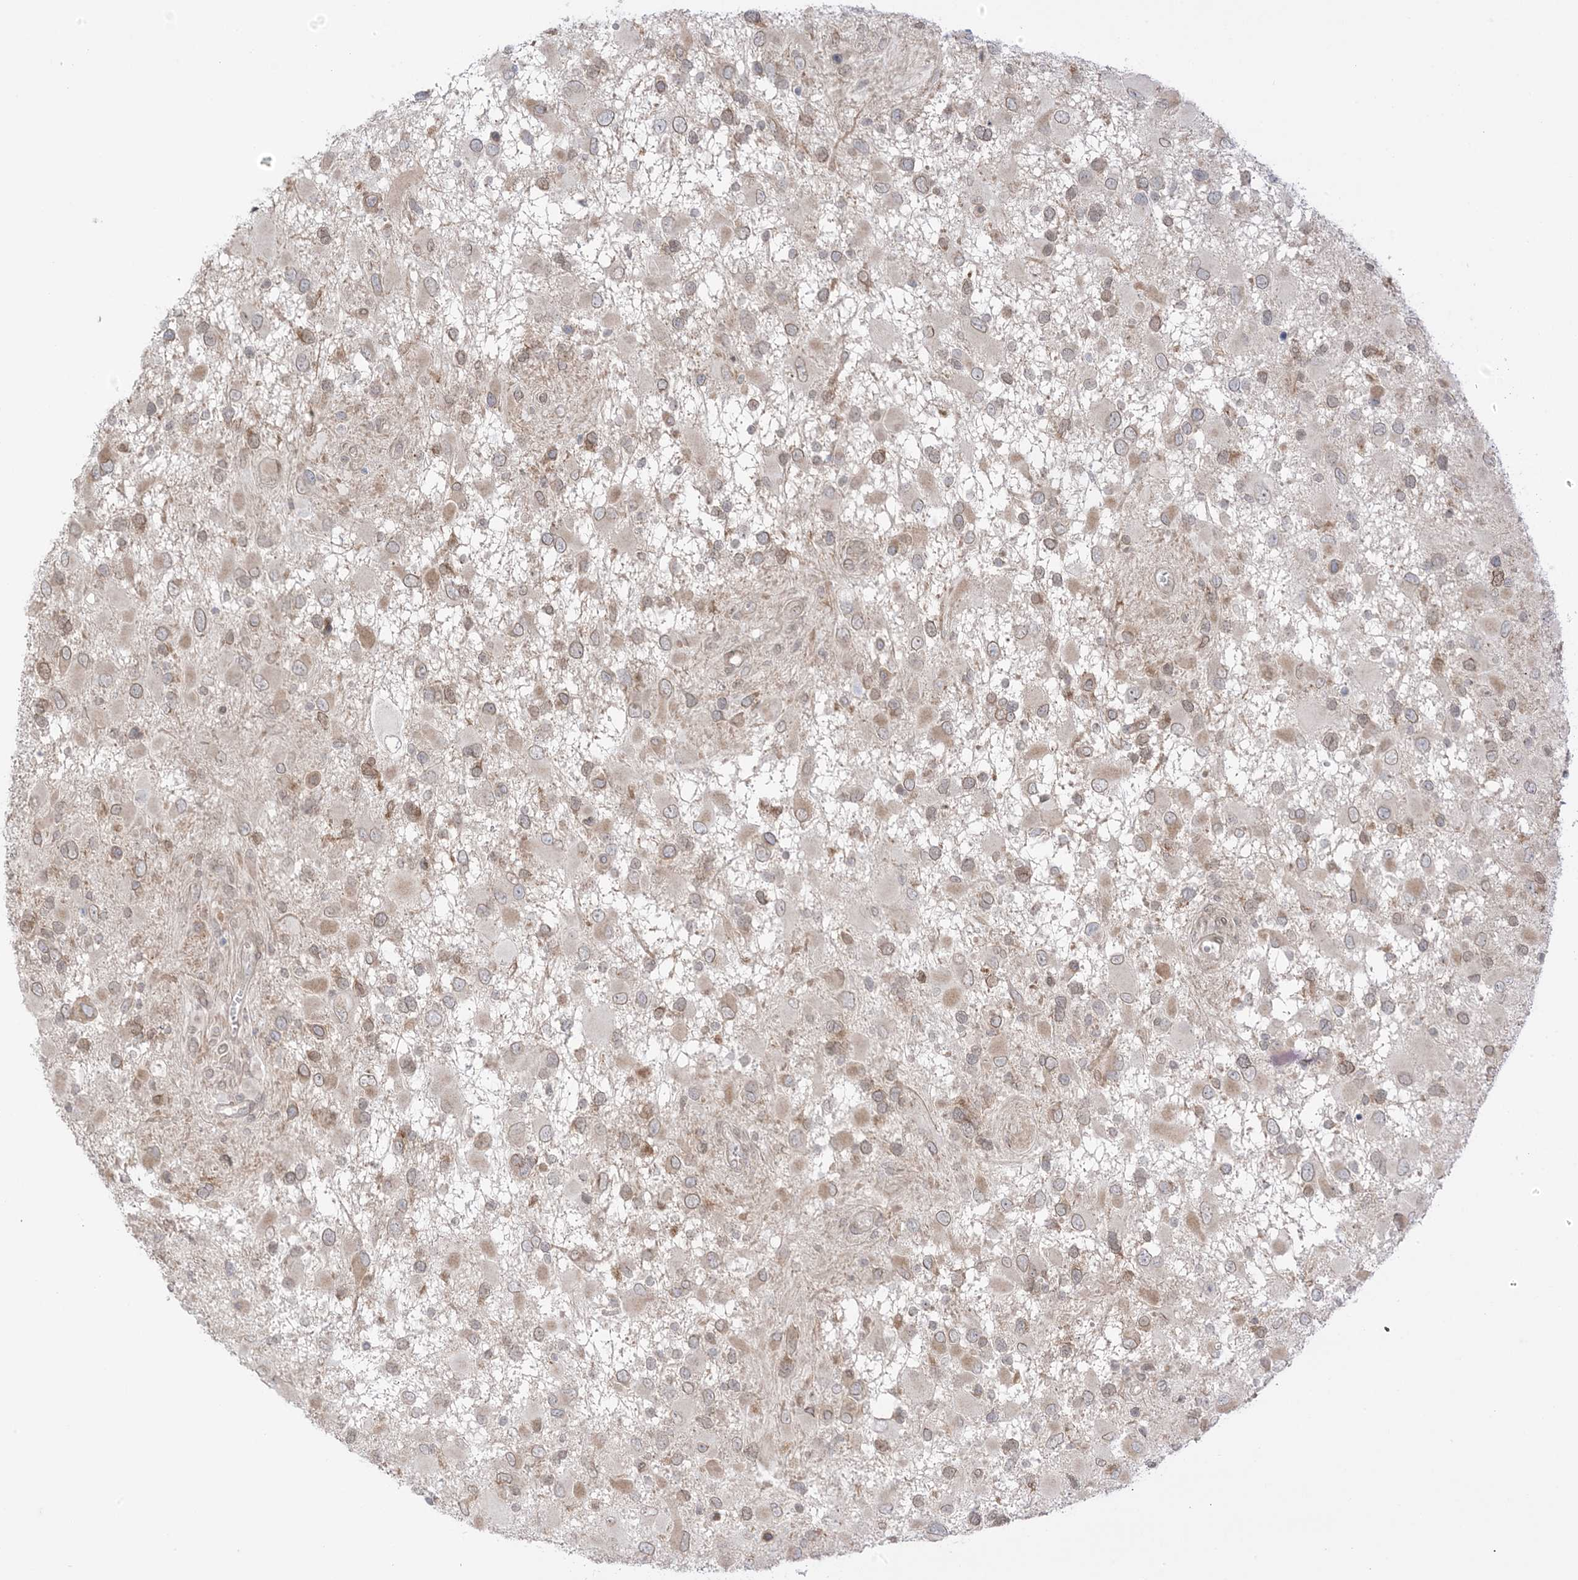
{"staining": {"intensity": "moderate", "quantity": ">75%", "location": "cytoplasmic/membranous,nuclear"}, "tissue": "glioma", "cell_type": "Tumor cells", "image_type": "cancer", "snomed": [{"axis": "morphology", "description": "Glioma, malignant, High grade"}, {"axis": "topography", "description": "Brain"}], "caption": "This micrograph exhibits IHC staining of malignant glioma (high-grade), with medium moderate cytoplasmic/membranous and nuclear staining in approximately >75% of tumor cells.", "gene": "UBE2E2", "patient": {"sex": "male", "age": 53}}